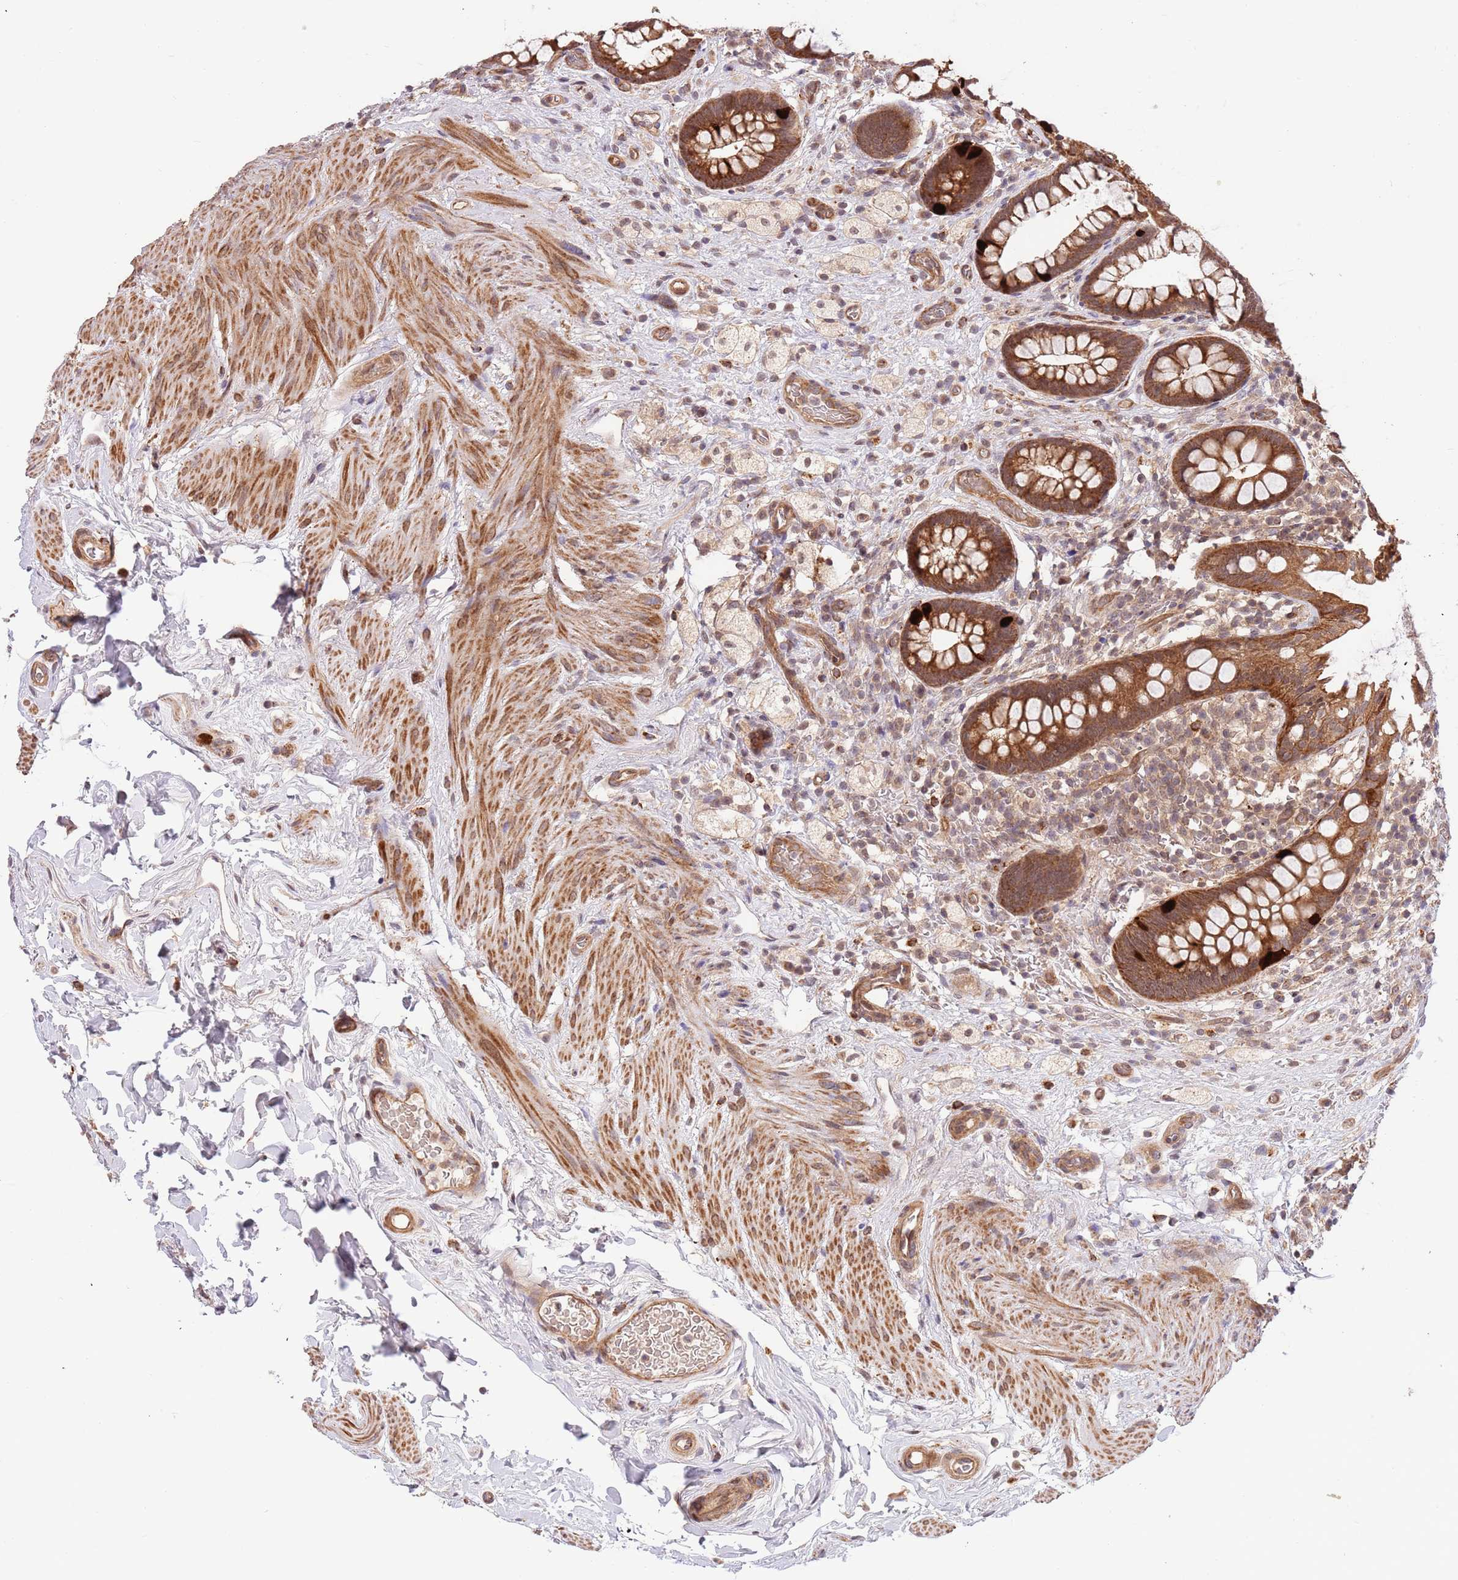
{"staining": {"intensity": "strong", "quantity": ">75%", "location": "cytoplasmic/membranous"}, "tissue": "rectum", "cell_type": "Glandular cells", "image_type": "normal", "snomed": [{"axis": "morphology", "description": "Normal tissue, NOS"}, {"axis": "topography", "description": "Rectum"}, {"axis": "topography", "description": "Peripheral nerve tissue"}], "caption": "Strong cytoplasmic/membranous expression is present in about >75% of glandular cells in benign rectum.", "gene": "HAUS3", "patient": {"sex": "female", "age": 69}}